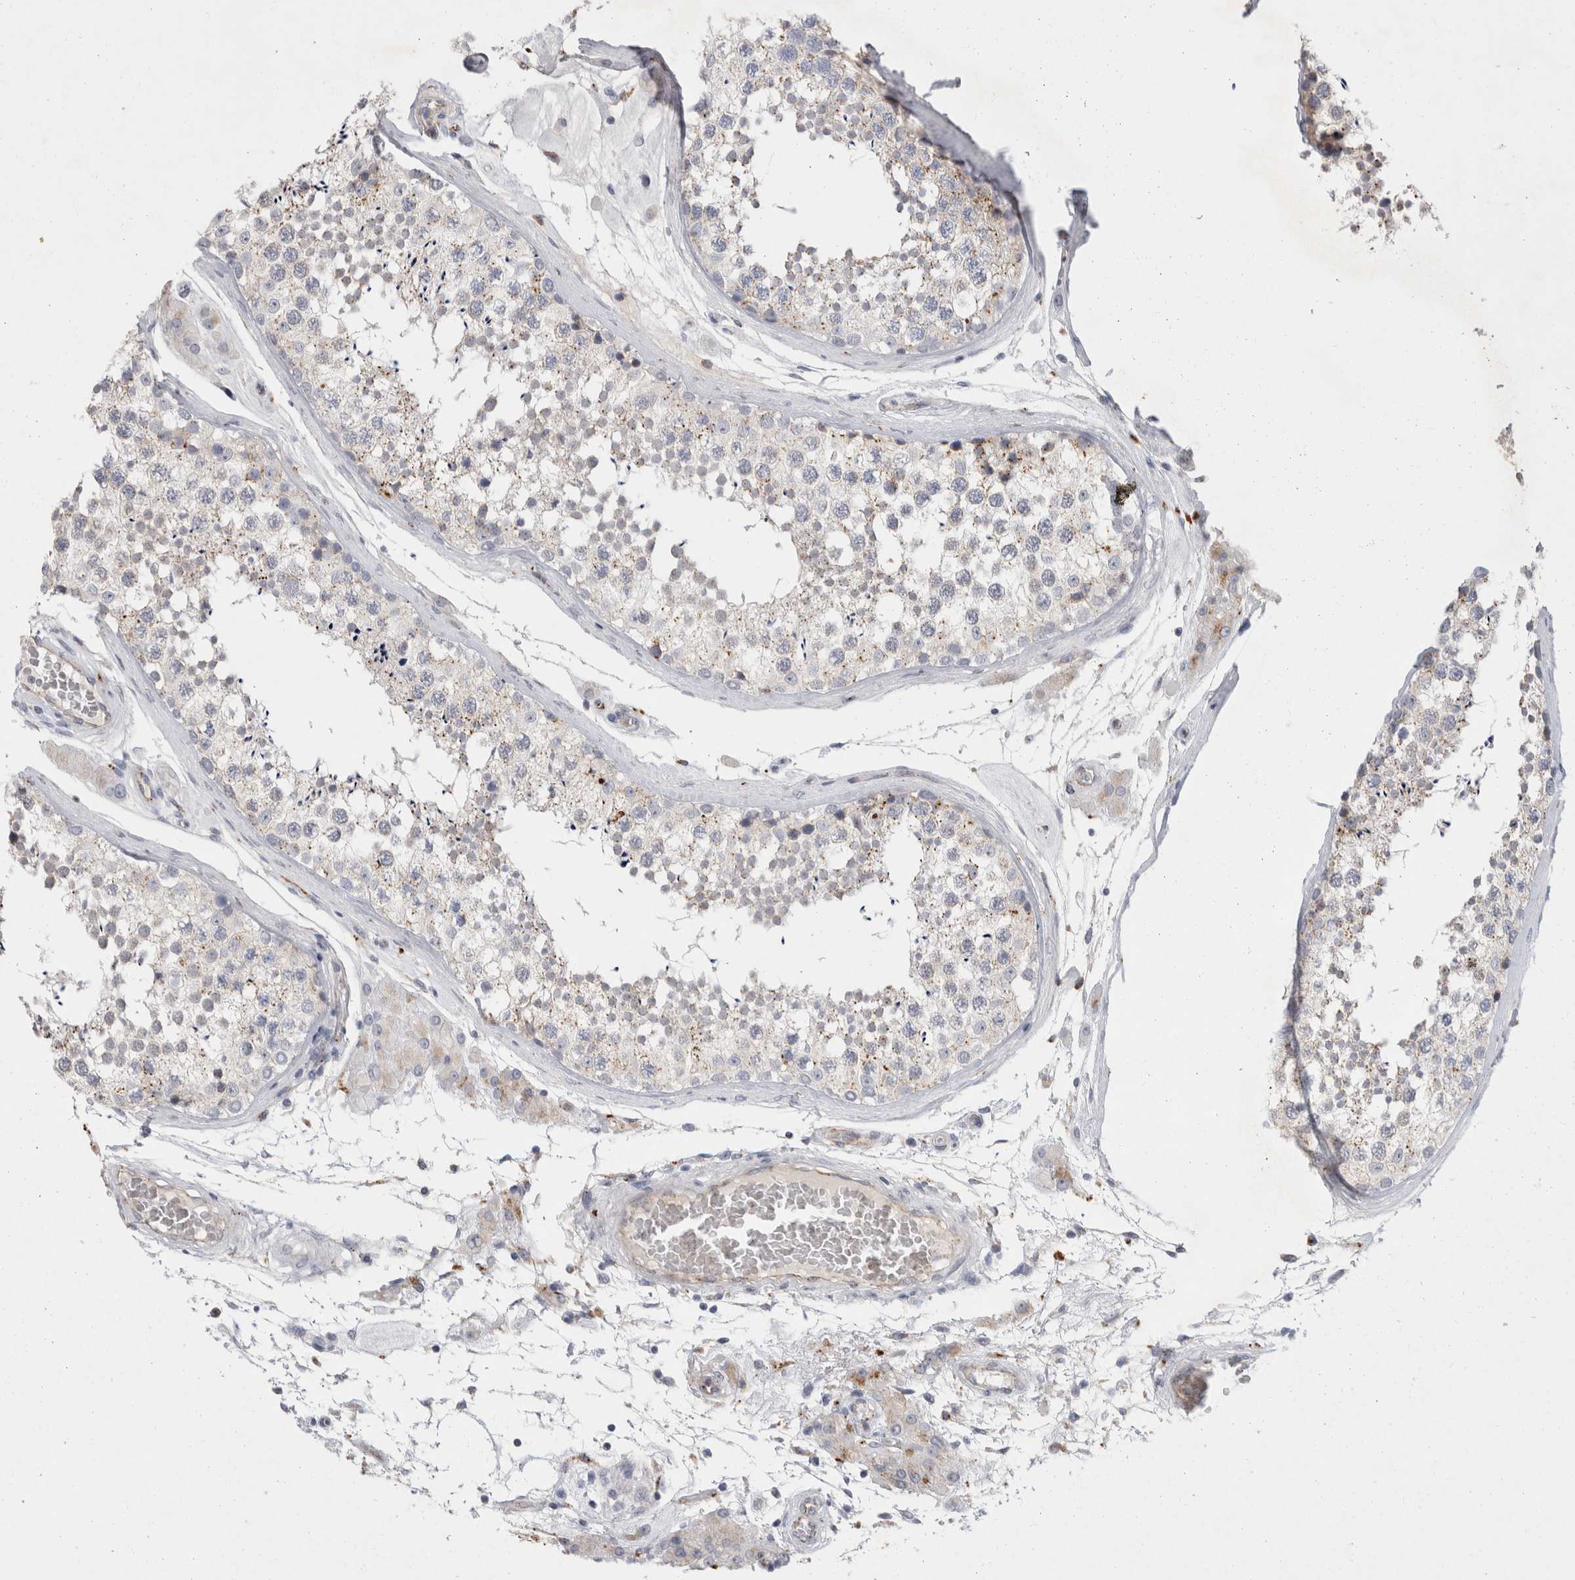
{"staining": {"intensity": "negative", "quantity": "none", "location": "none"}, "tissue": "testis", "cell_type": "Cells in seminiferous ducts", "image_type": "normal", "snomed": [{"axis": "morphology", "description": "Normal tissue, NOS"}, {"axis": "topography", "description": "Testis"}], "caption": "High power microscopy photomicrograph of an IHC photomicrograph of unremarkable testis, revealing no significant expression in cells in seminiferous ducts.", "gene": "GAA", "patient": {"sex": "male", "age": 46}}